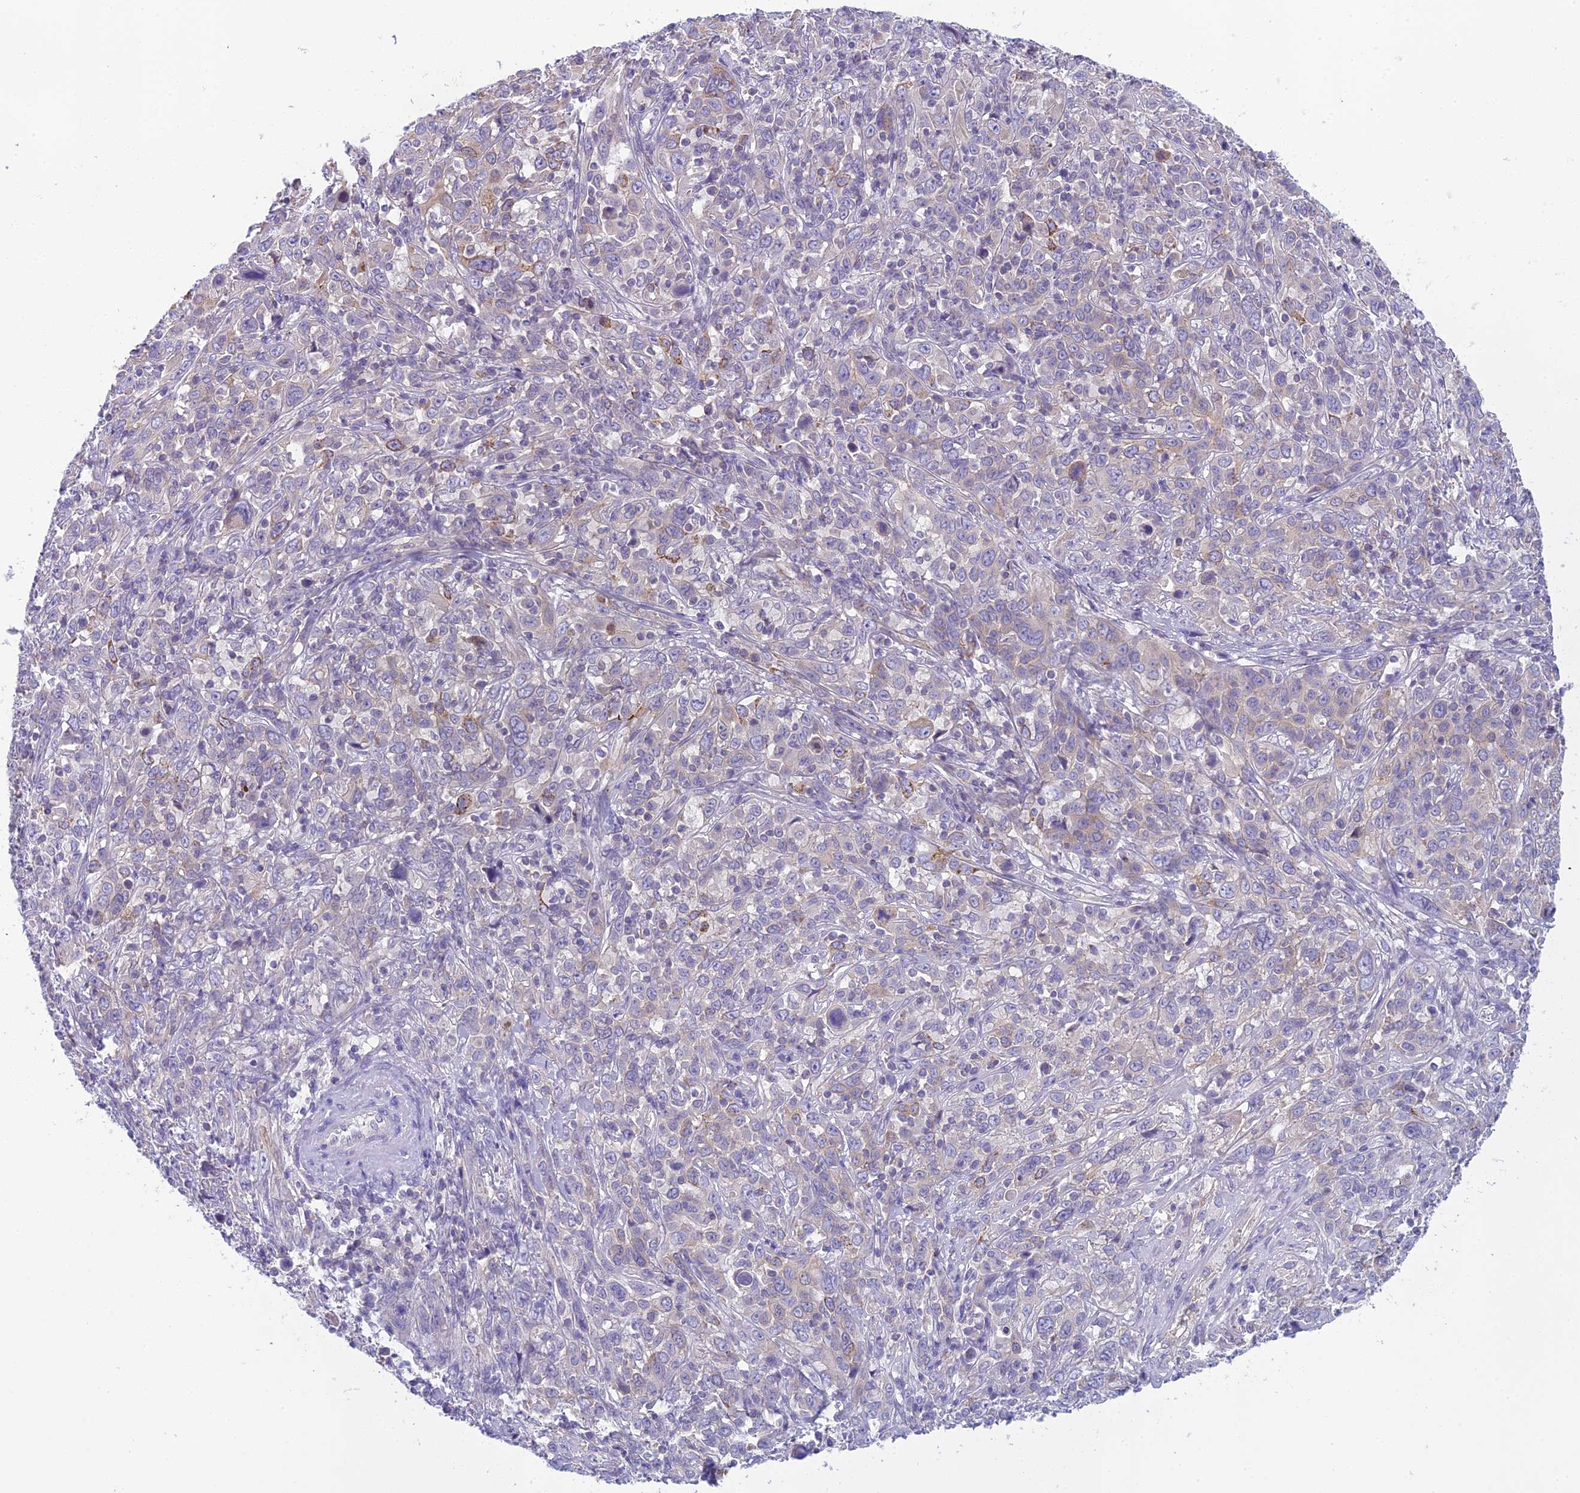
{"staining": {"intensity": "negative", "quantity": "none", "location": "none"}, "tissue": "cervical cancer", "cell_type": "Tumor cells", "image_type": "cancer", "snomed": [{"axis": "morphology", "description": "Squamous cell carcinoma, NOS"}, {"axis": "topography", "description": "Cervix"}], "caption": "Immunohistochemistry (IHC) of human cervical cancer reveals no staining in tumor cells.", "gene": "ARHGEF37", "patient": {"sex": "female", "age": 46}}